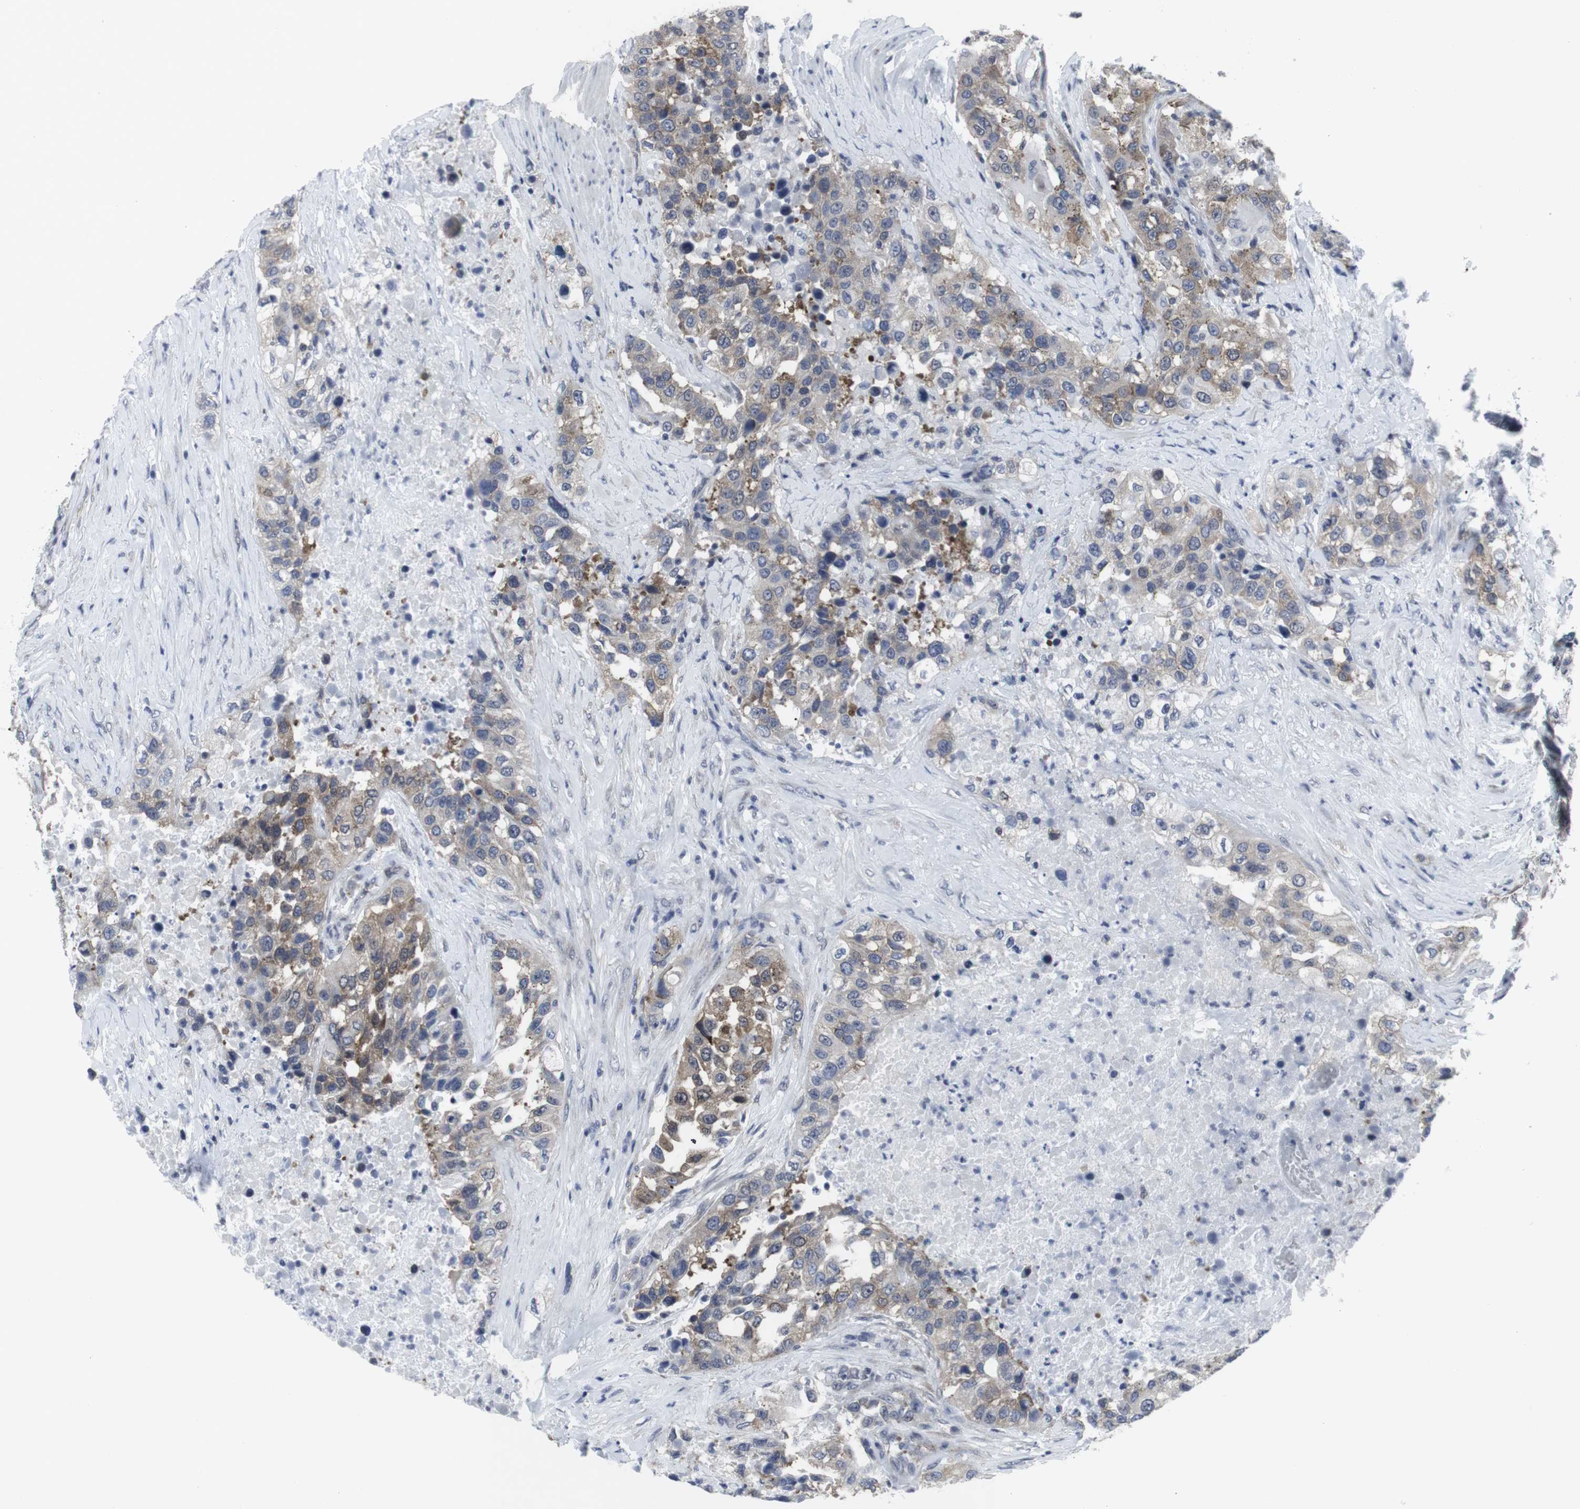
{"staining": {"intensity": "moderate", "quantity": ">75%", "location": "cytoplasmic/membranous"}, "tissue": "urothelial cancer", "cell_type": "Tumor cells", "image_type": "cancer", "snomed": [{"axis": "morphology", "description": "Urothelial carcinoma, High grade"}, {"axis": "topography", "description": "Urinary bladder"}], "caption": "High-grade urothelial carcinoma tissue exhibits moderate cytoplasmic/membranous staining in approximately >75% of tumor cells", "gene": "GEMIN2", "patient": {"sex": "female", "age": 80}}